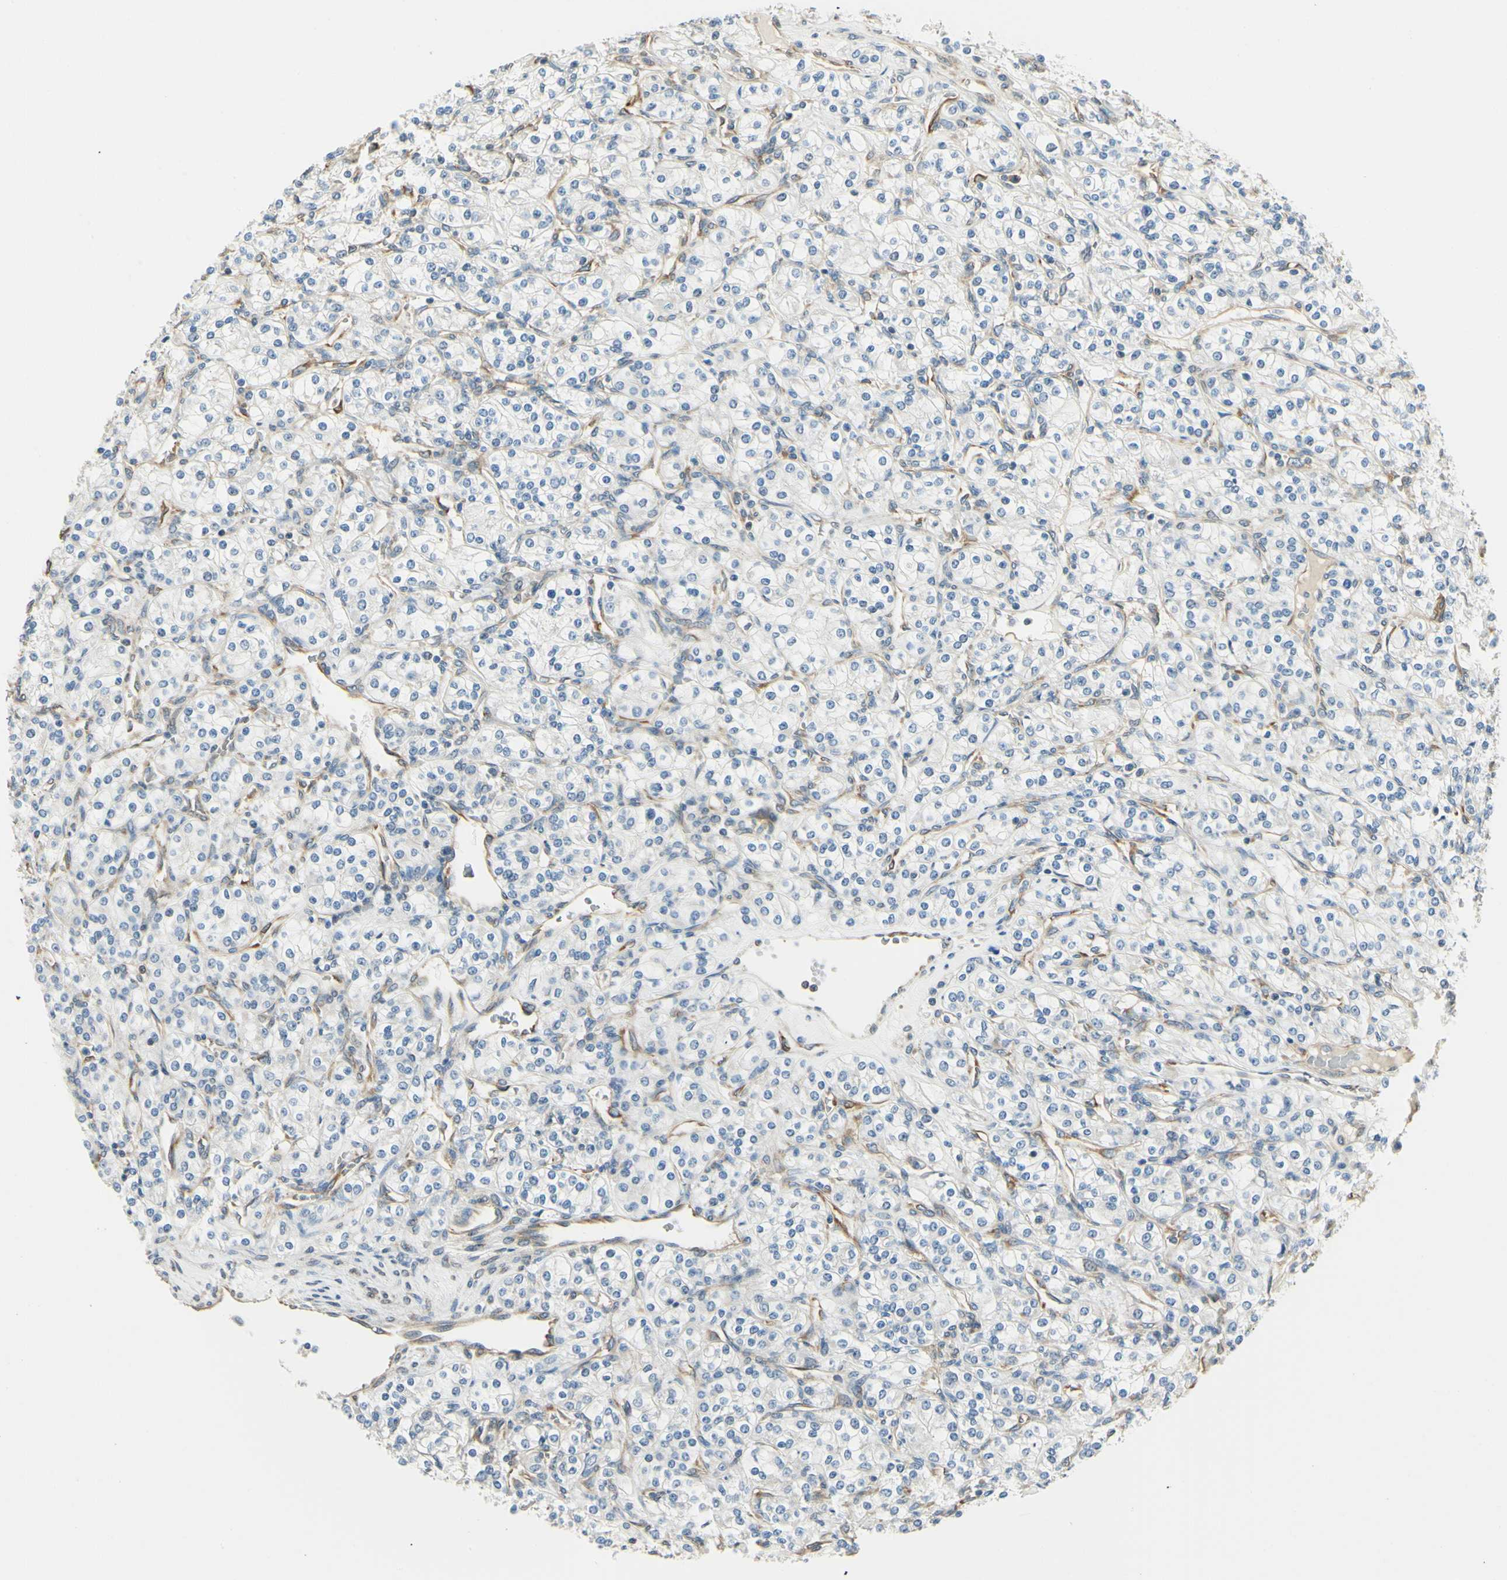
{"staining": {"intensity": "negative", "quantity": "none", "location": "none"}, "tissue": "renal cancer", "cell_type": "Tumor cells", "image_type": "cancer", "snomed": [{"axis": "morphology", "description": "Adenocarcinoma, NOS"}, {"axis": "topography", "description": "Kidney"}], "caption": "Histopathology image shows no protein expression in tumor cells of renal cancer (adenocarcinoma) tissue.", "gene": "IGDCC4", "patient": {"sex": "male", "age": 77}}